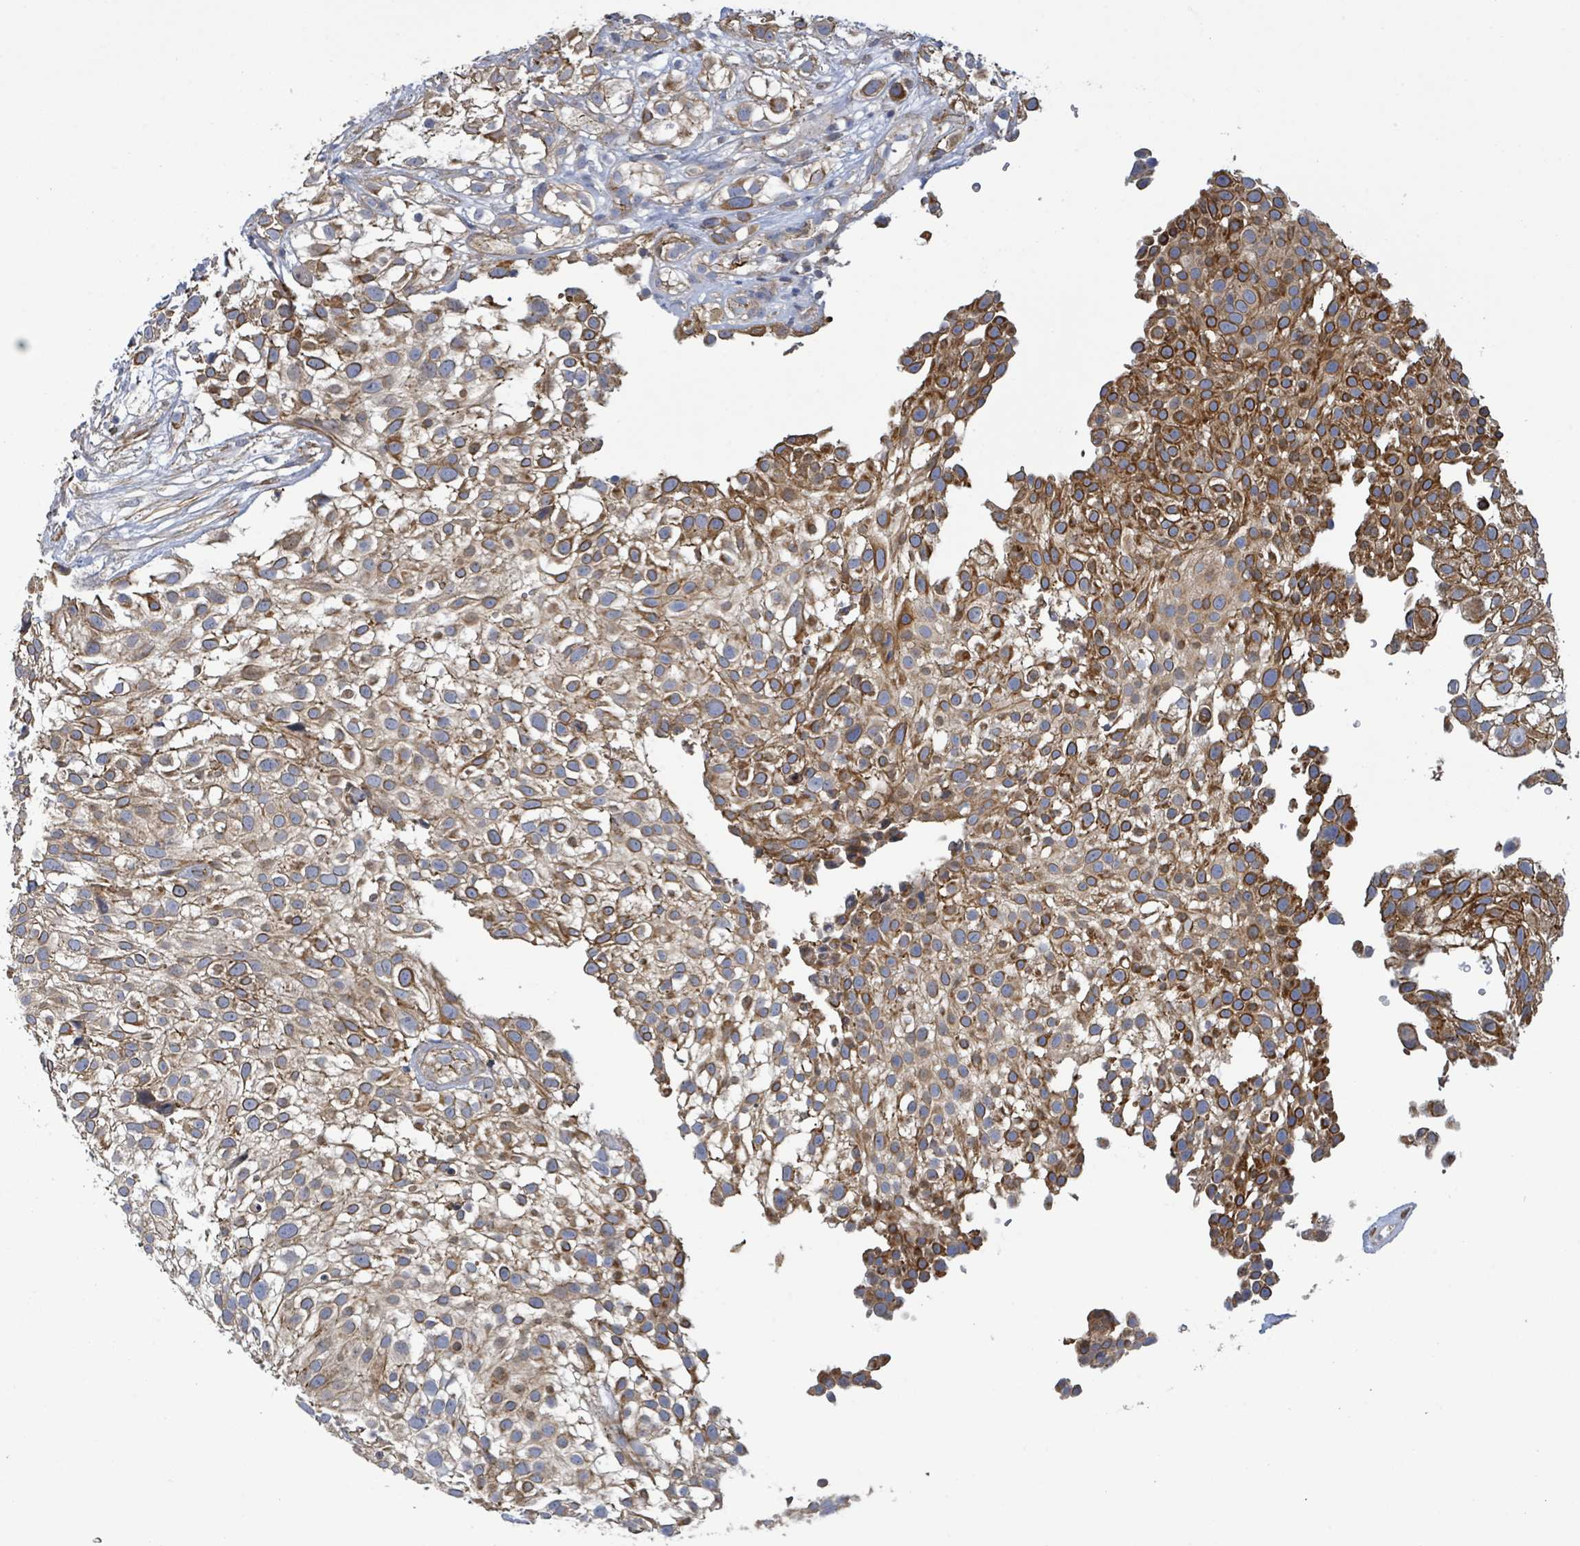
{"staining": {"intensity": "strong", "quantity": "25%-75%", "location": "cytoplasmic/membranous"}, "tissue": "urothelial cancer", "cell_type": "Tumor cells", "image_type": "cancer", "snomed": [{"axis": "morphology", "description": "Urothelial carcinoma, High grade"}, {"axis": "topography", "description": "Urinary bladder"}], "caption": "Tumor cells demonstrate high levels of strong cytoplasmic/membranous positivity in approximately 25%-75% of cells in urothelial carcinoma (high-grade). The staining was performed using DAB (3,3'-diaminobenzidine) to visualize the protein expression in brown, while the nuclei were stained in blue with hematoxylin (Magnification: 20x).", "gene": "PLAAT1", "patient": {"sex": "male", "age": 56}}